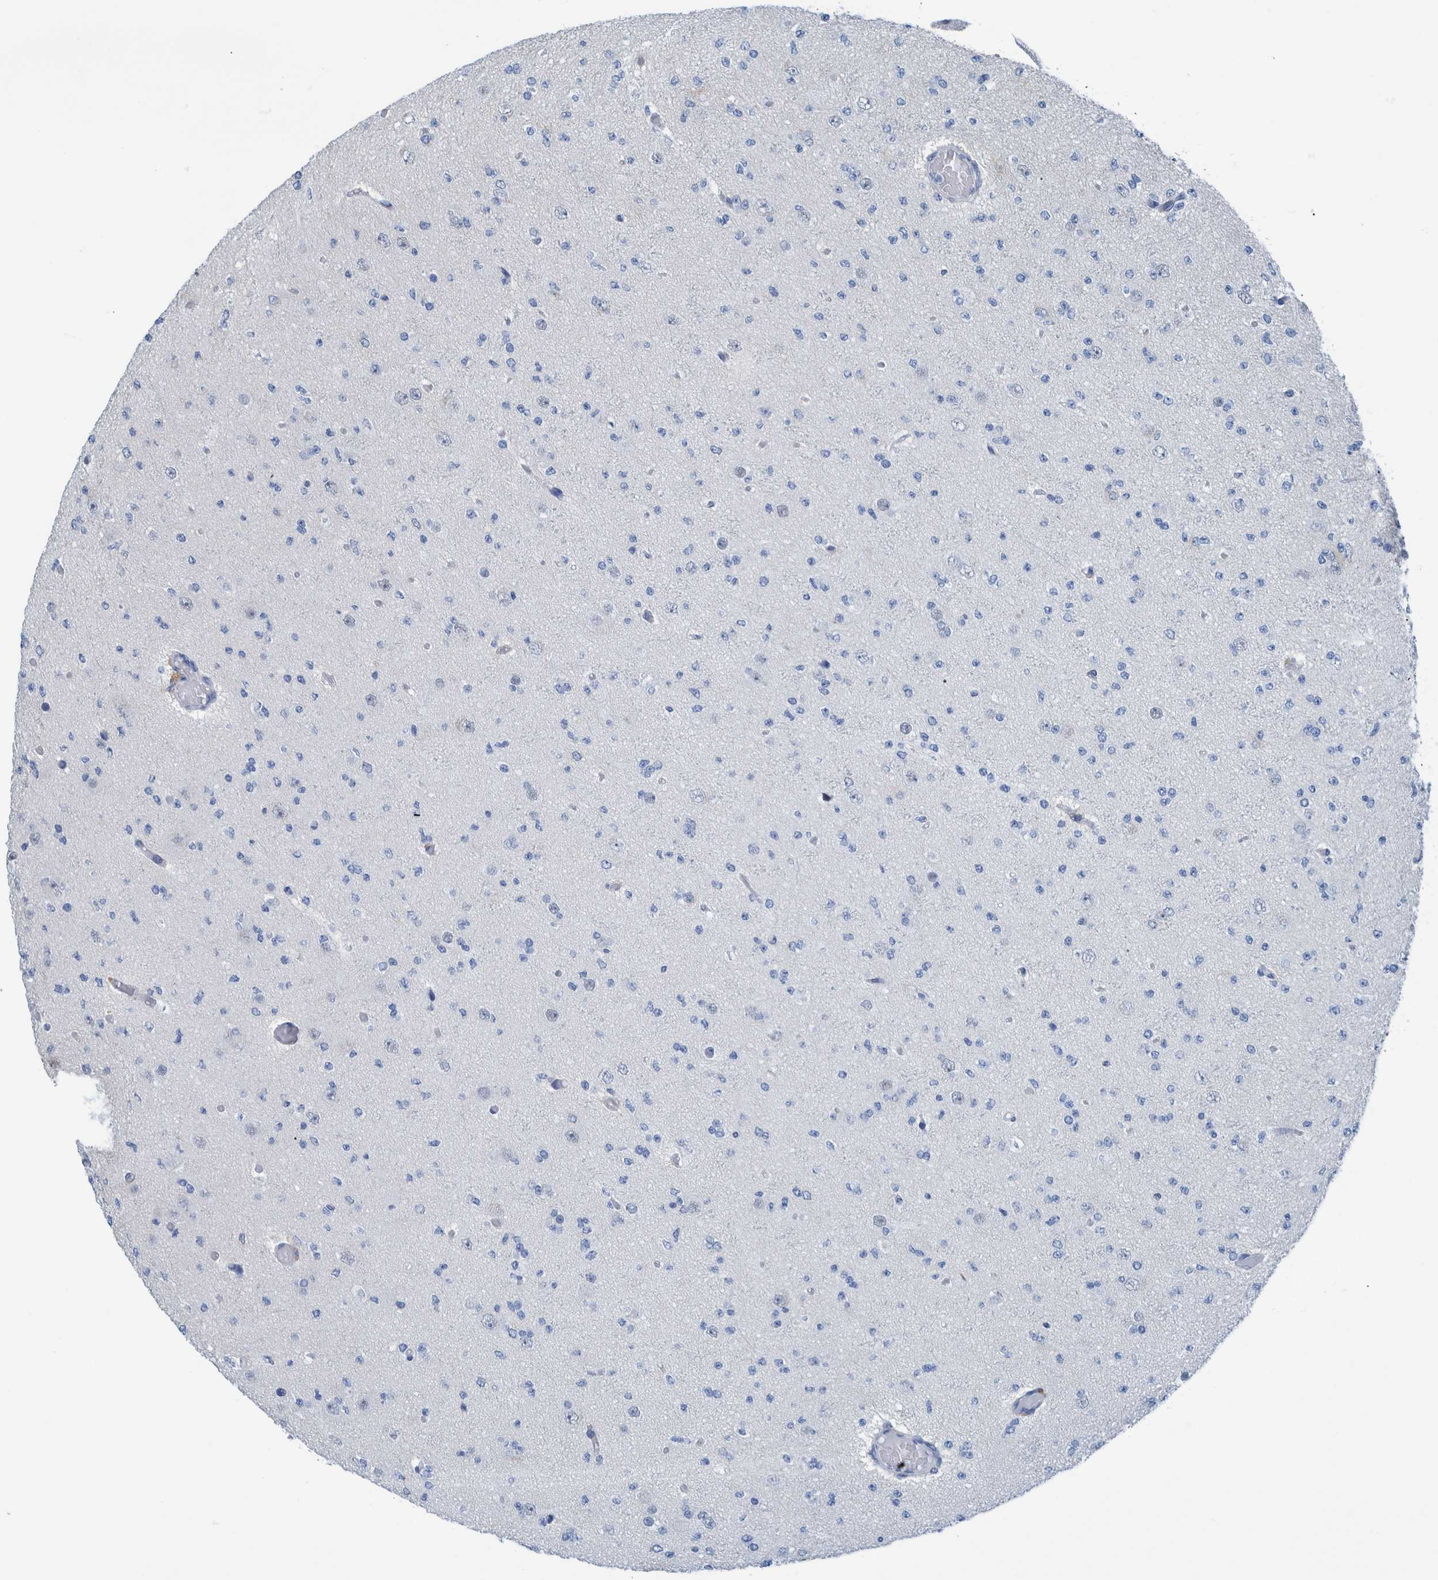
{"staining": {"intensity": "negative", "quantity": "none", "location": "none"}, "tissue": "glioma", "cell_type": "Tumor cells", "image_type": "cancer", "snomed": [{"axis": "morphology", "description": "Glioma, malignant, Low grade"}, {"axis": "topography", "description": "Brain"}], "caption": "High magnification brightfield microscopy of glioma stained with DAB (3,3'-diaminobenzidine) (brown) and counterstained with hematoxylin (blue): tumor cells show no significant expression.", "gene": "IDO1", "patient": {"sex": "female", "age": 22}}